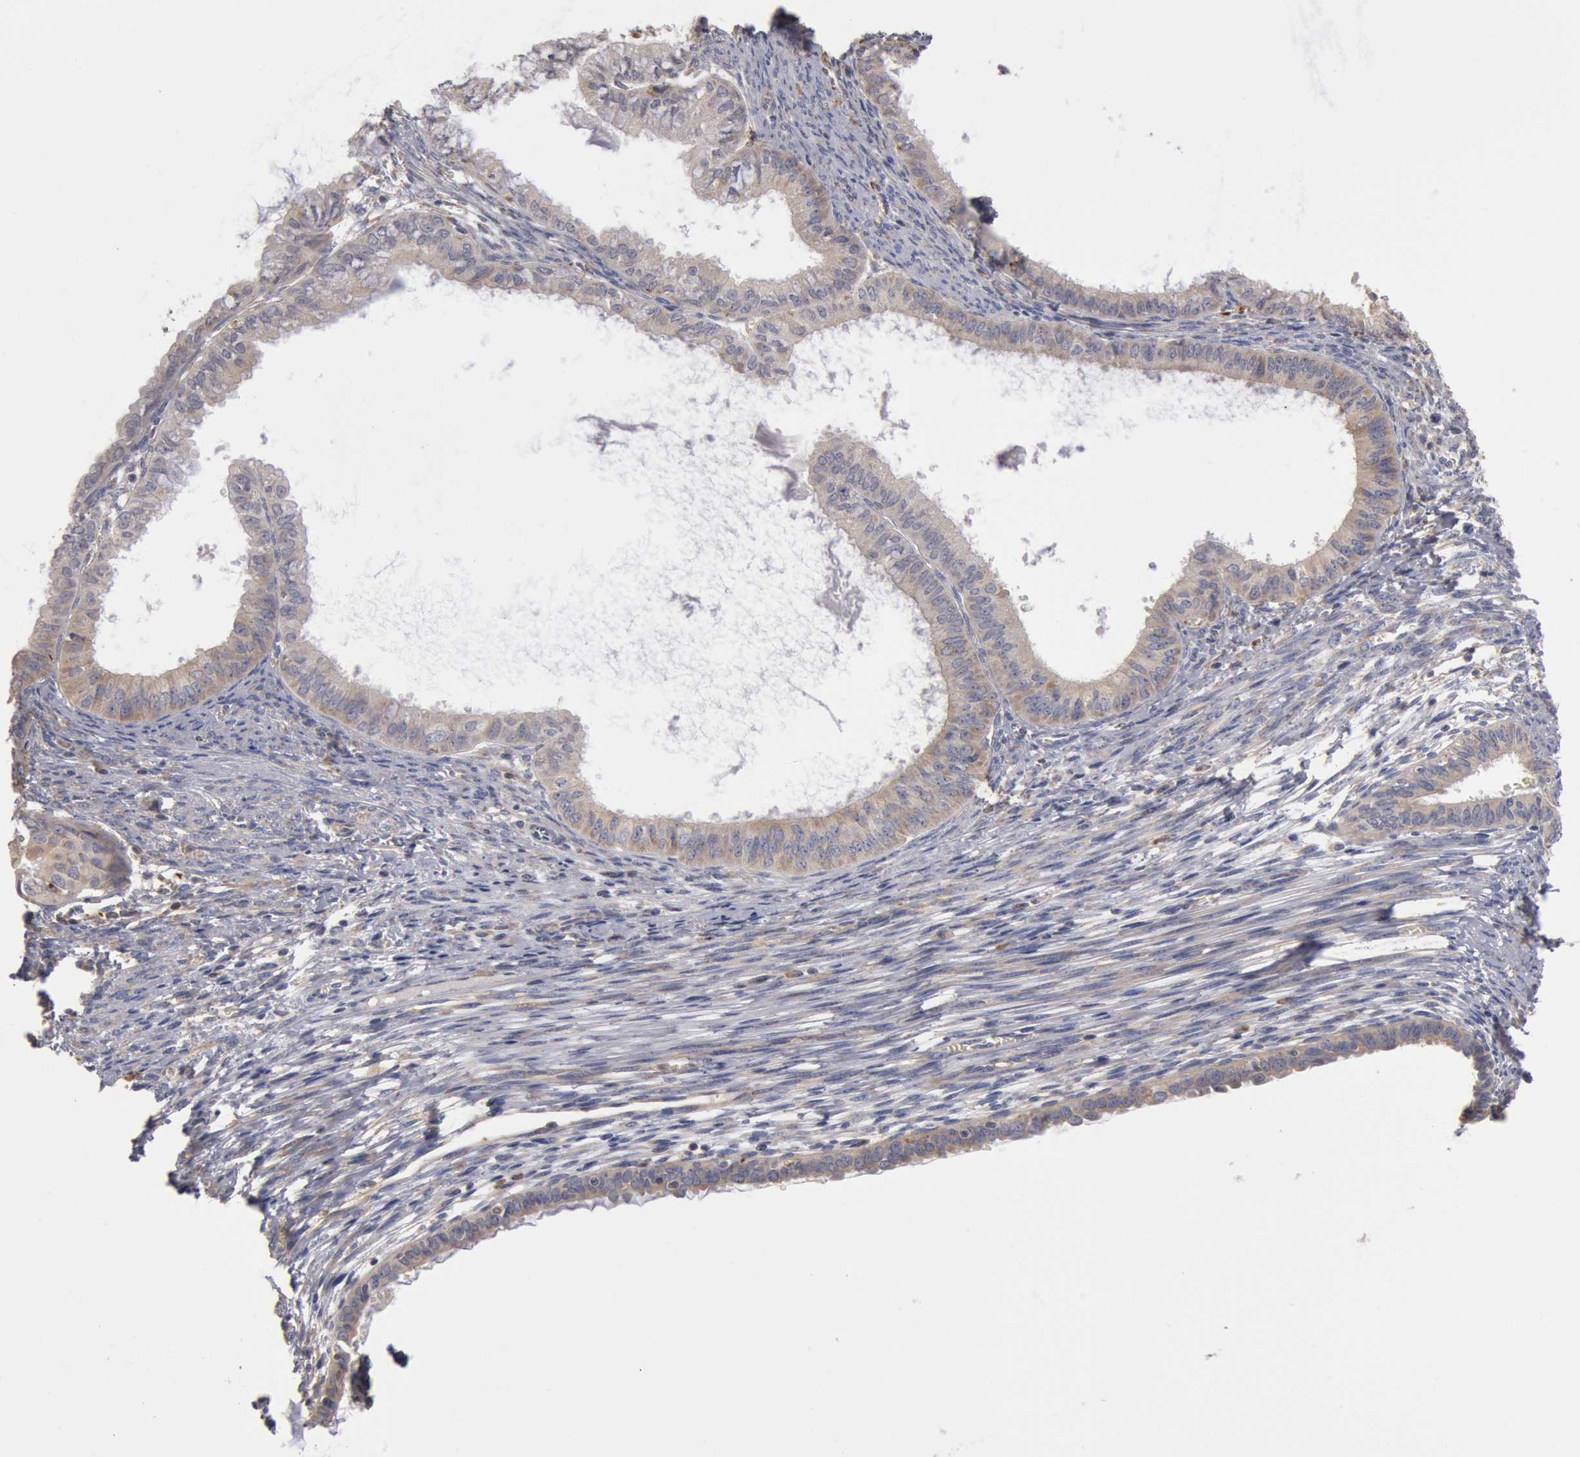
{"staining": {"intensity": "negative", "quantity": "none", "location": "none"}, "tissue": "endometrial cancer", "cell_type": "Tumor cells", "image_type": "cancer", "snomed": [{"axis": "morphology", "description": "Adenocarcinoma, NOS"}, {"axis": "topography", "description": "Endometrium"}], "caption": "This is an IHC micrograph of human endometrial cancer. There is no staining in tumor cells.", "gene": "OSBPL8", "patient": {"sex": "female", "age": 76}}